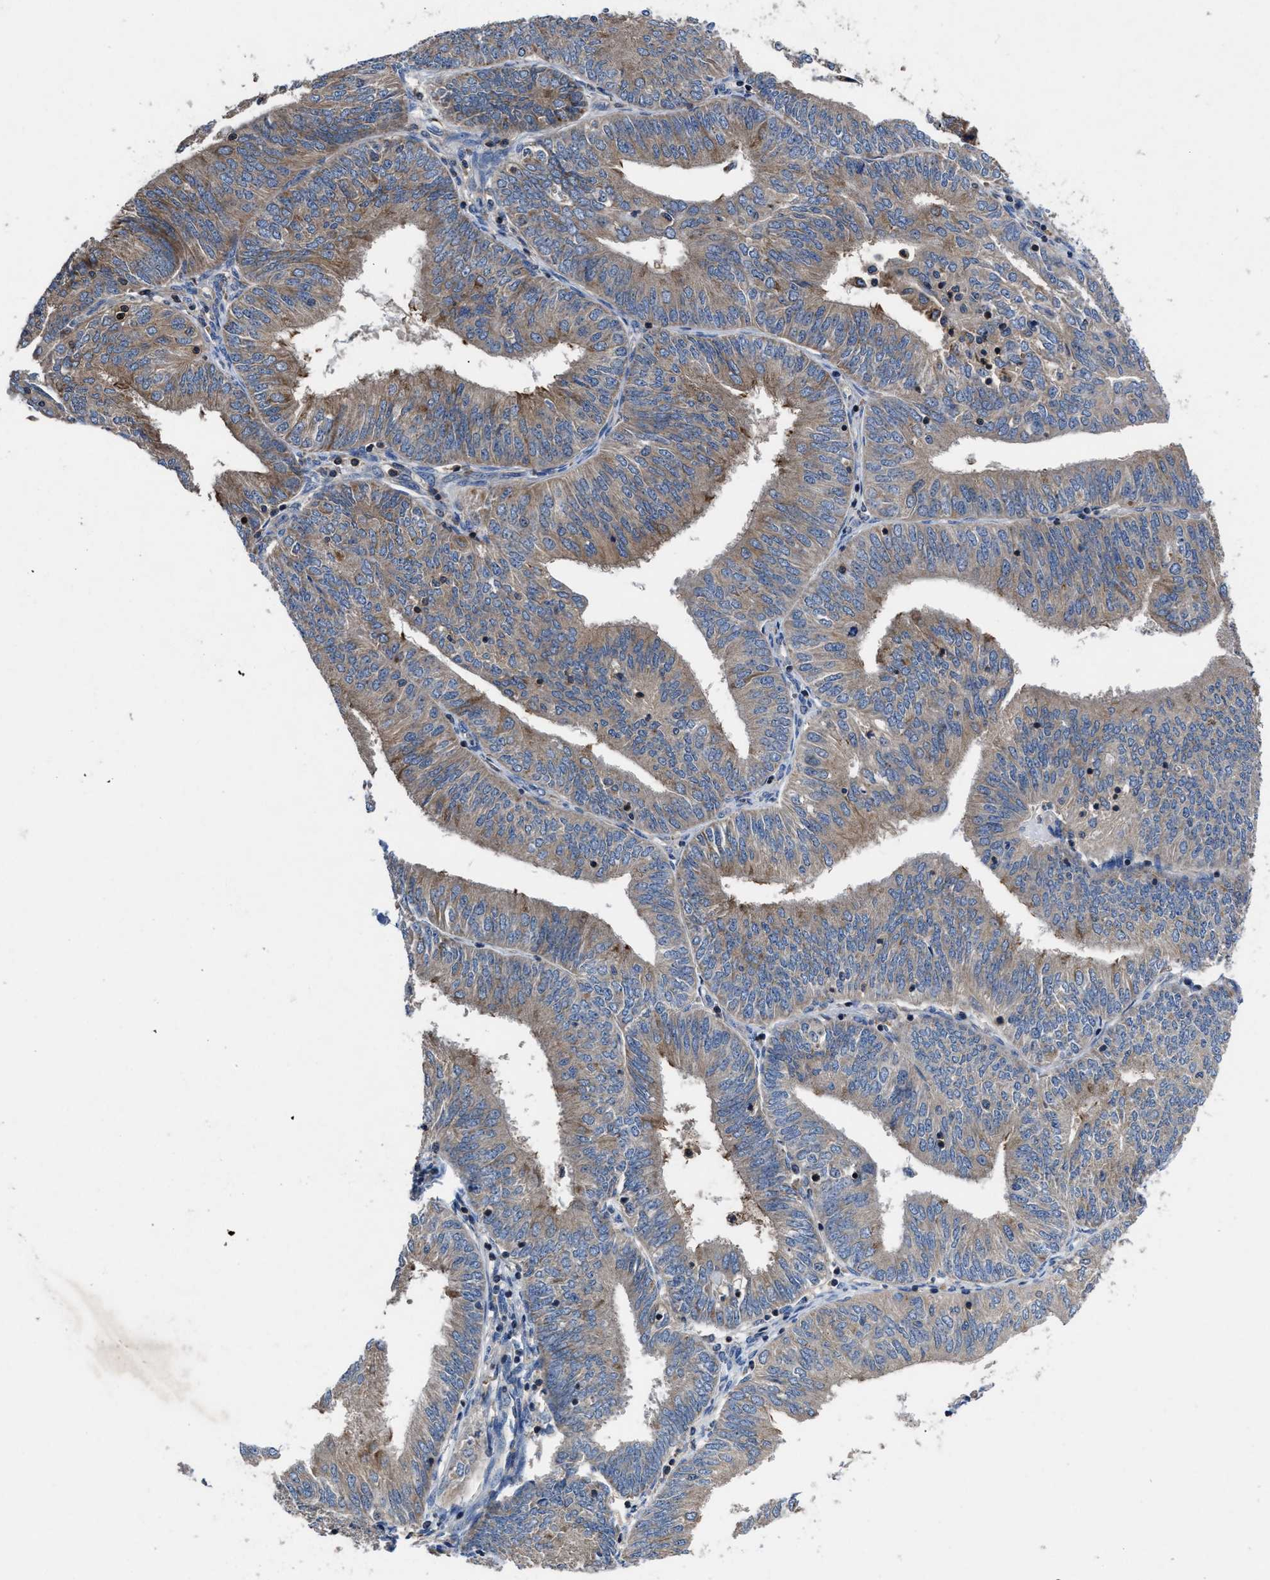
{"staining": {"intensity": "moderate", "quantity": ">75%", "location": "cytoplasmic/membranous"}, "tissue": "endometrial cancer", "cell_type": "Tumor cells", "image_type": "cancer", "snomed": [{"axis": "morphology", "description": "Adenocarcinoma, NOS"}, {"axis": "topography", "description": "Endometrium"}], "caption": "Protein expression analysis of endometrial cancer shows moderate cytoplasmic/membranous expression in about >75% of tumor cells.", "gene": "YBEY", "patient": {"sex": "female", "age": 58}}